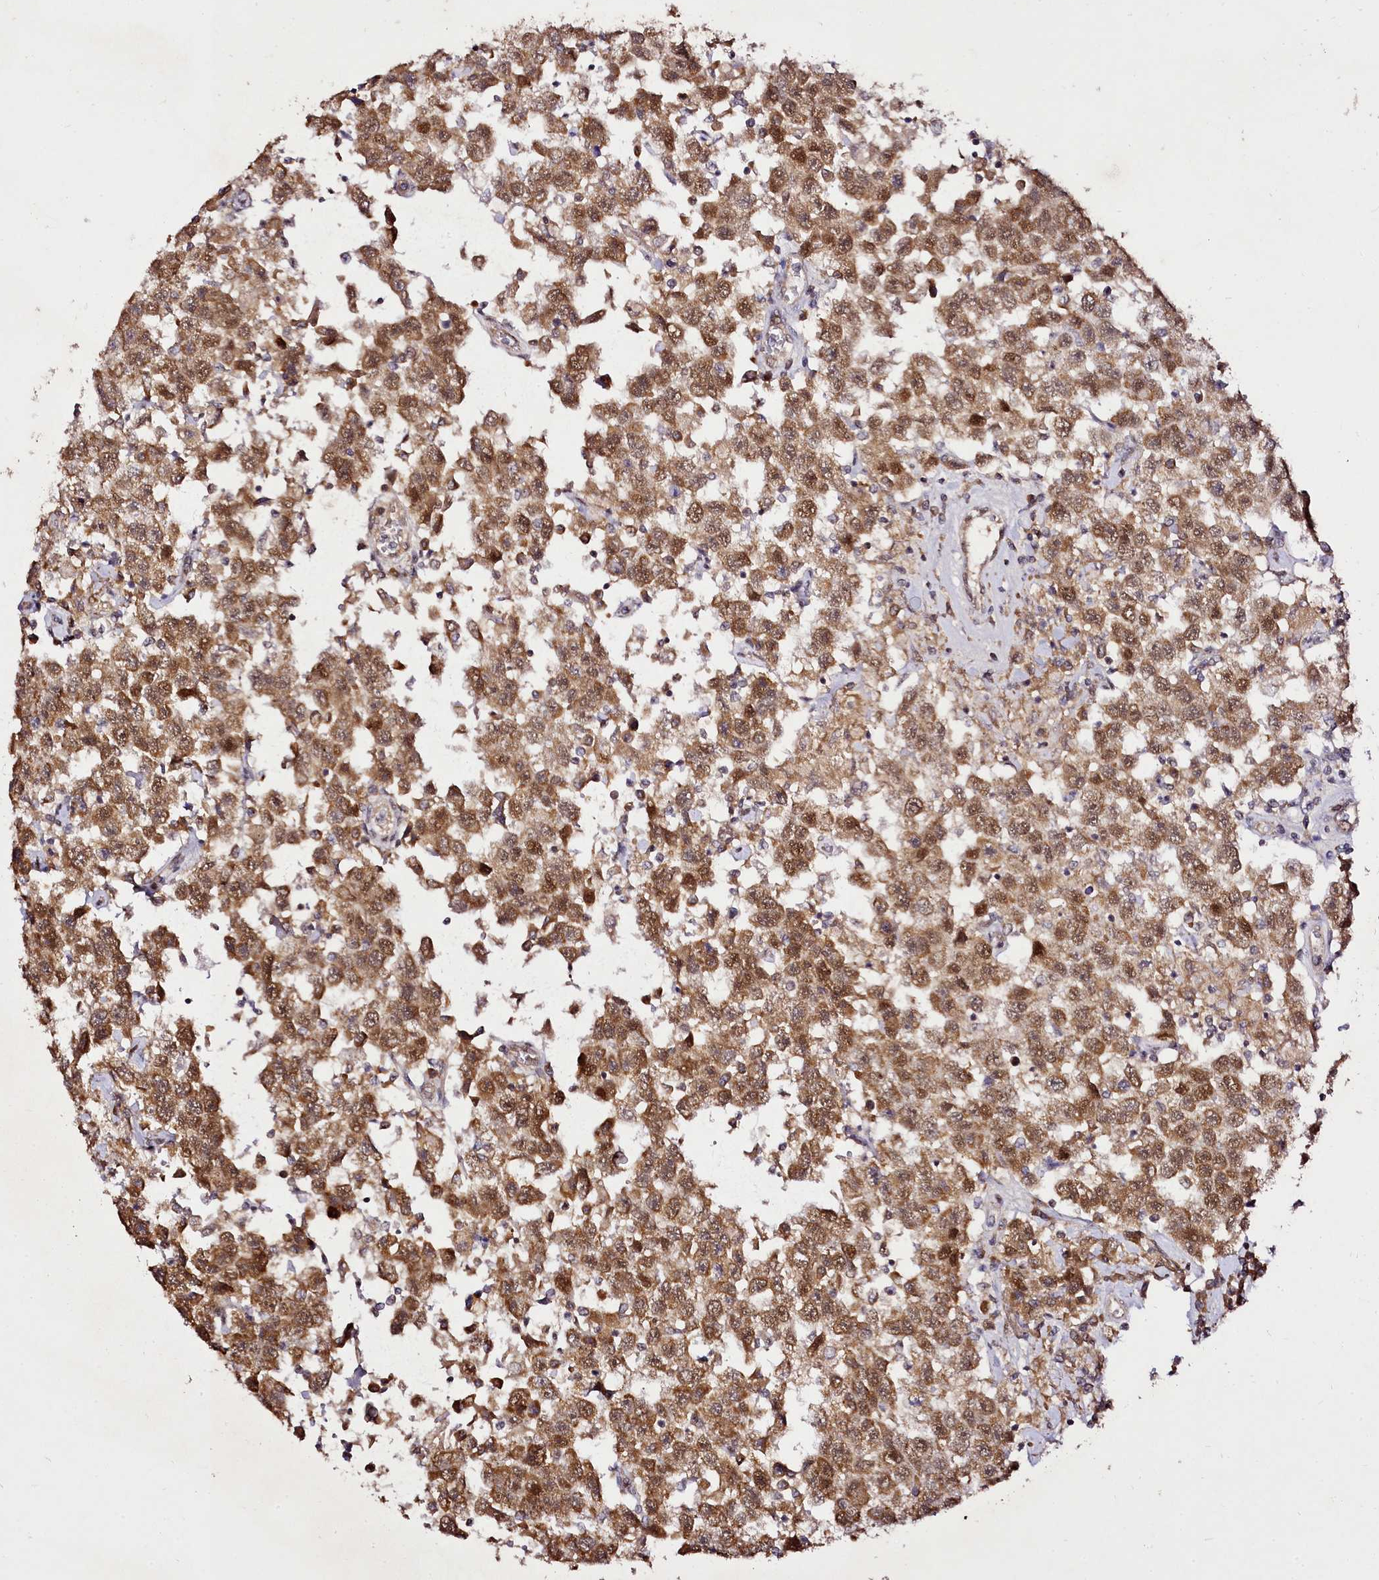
{"staining": {"intensity": "moderate", "quantity": ">75%", "location": "cytoplasmic/membranous,nuclear"}, "tissue": "testis cancer", "cell_type": "Tumor cells", "image_type": "cancer", "snomed": [{"axis": "morphology", "description": "Seminoma, NOS"}, {"axis": "topography", "description": "Testis"}], "caption": "Protein staining of seminoma (testis) tissue shows moderate cytoplasmic/membranous and nuclear staining in about >75% of tumor cells. The protein is stained brown, and the nuclei are stained in blue (DAB IHC with brightfield microscopy, high magnification).", "gene": "EDIL3", "patient": {"sex": "male", "age": 41}}